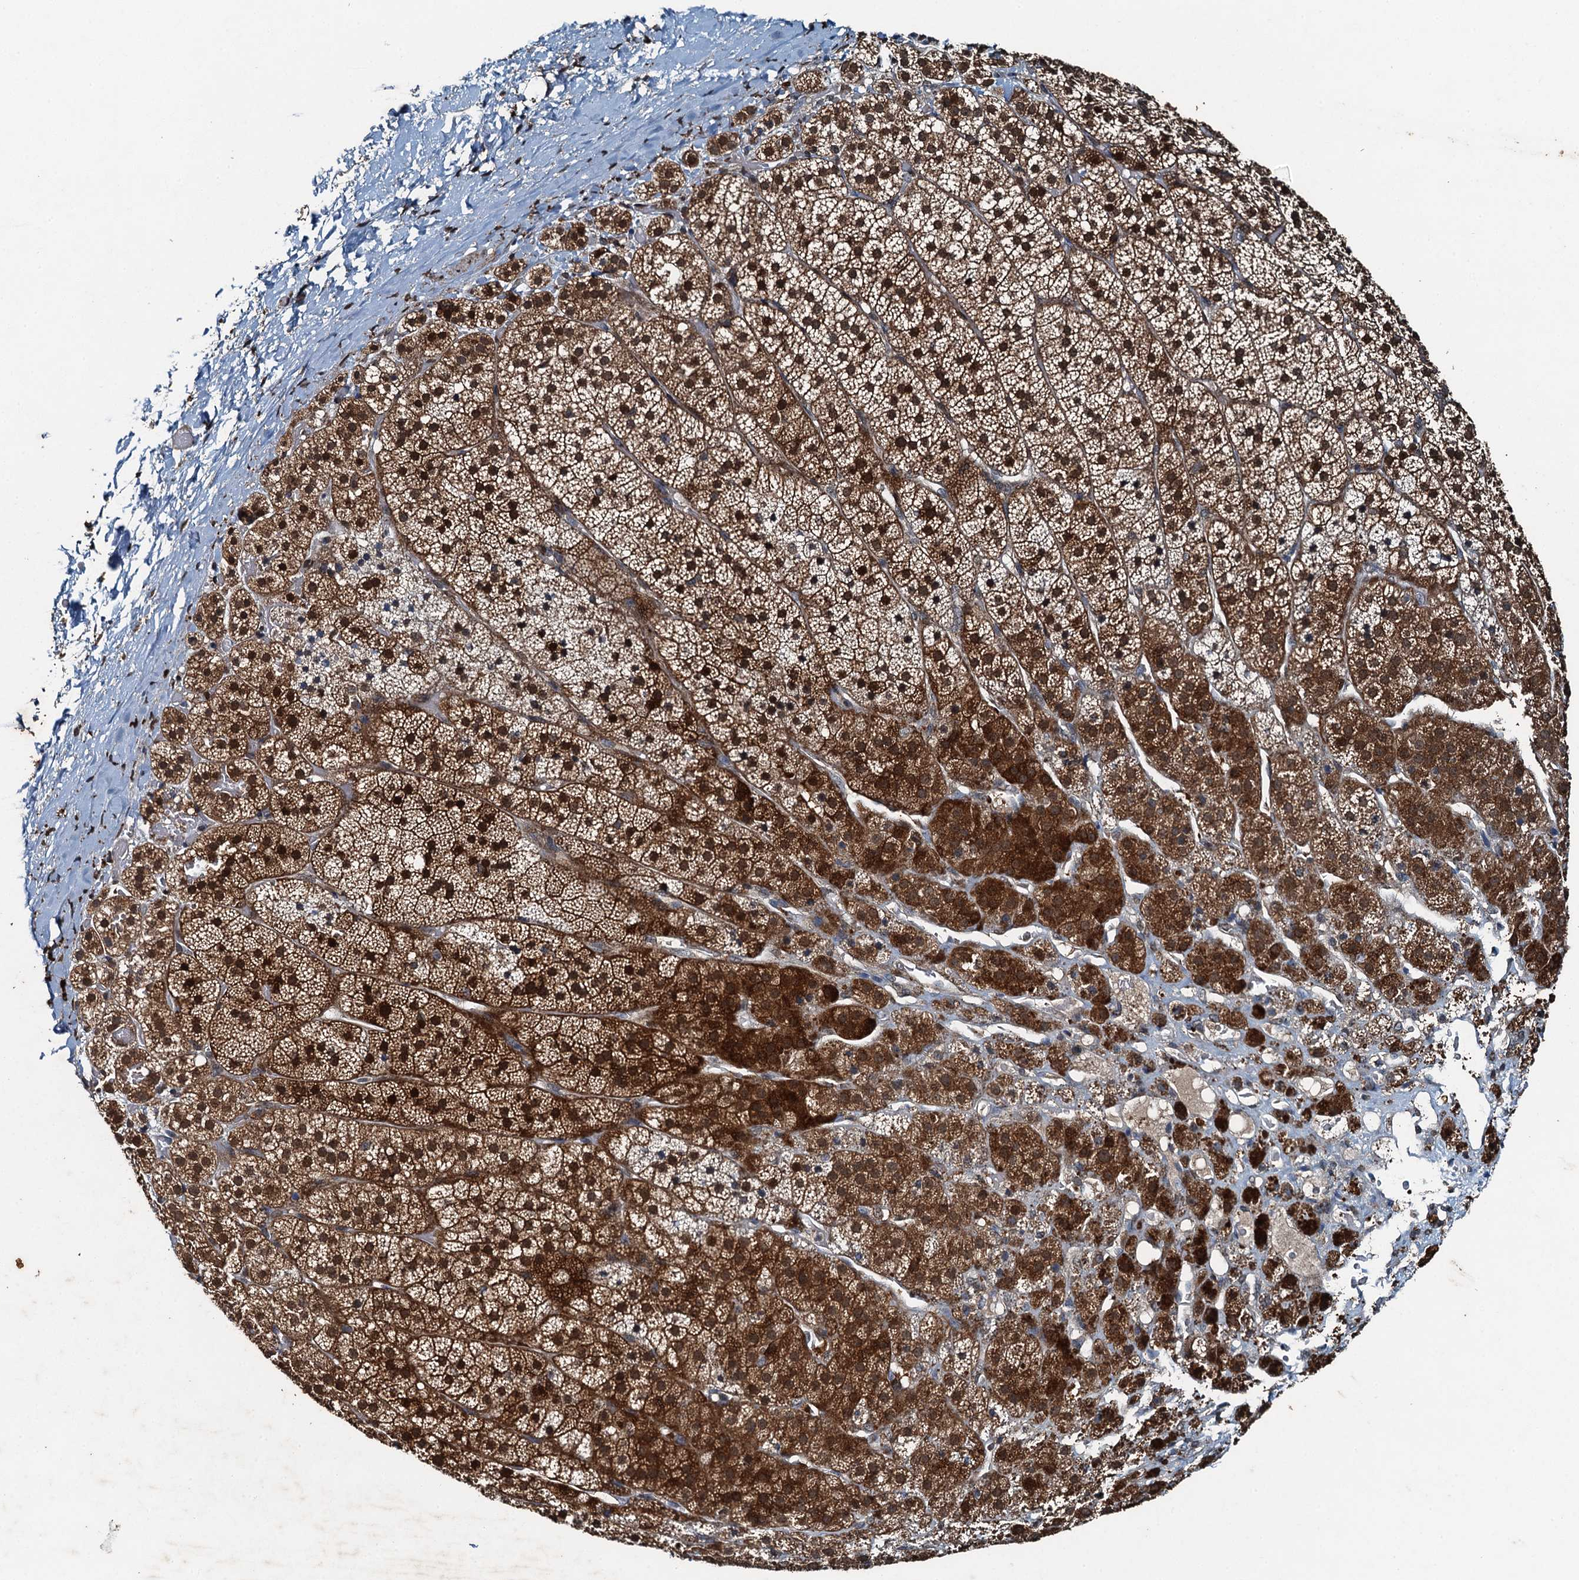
{"staining": {"intensity": "strong", "quantity": "25%-75%", "location": "cytoplasmic/membranous,nuclear"}, "tissue": "adrenal gland", "cell_type": "Glandular cells", "image_type": "normal", "snomed": [{"axis": "morphology", "description": "Normal tissue, NOS"}, {"axis": "topography", "description": "Adrenal gland"}], "caption": "A high-resolution photomicrograph shows IHC staining of normal adrenal gland, which exhibits strong cytoplasmic/membranous,nuclear positivity in approximately 25%-75% of glandular cells.", "gene": "TCTN1", "patient": {"sex": "female", "age": 44}}